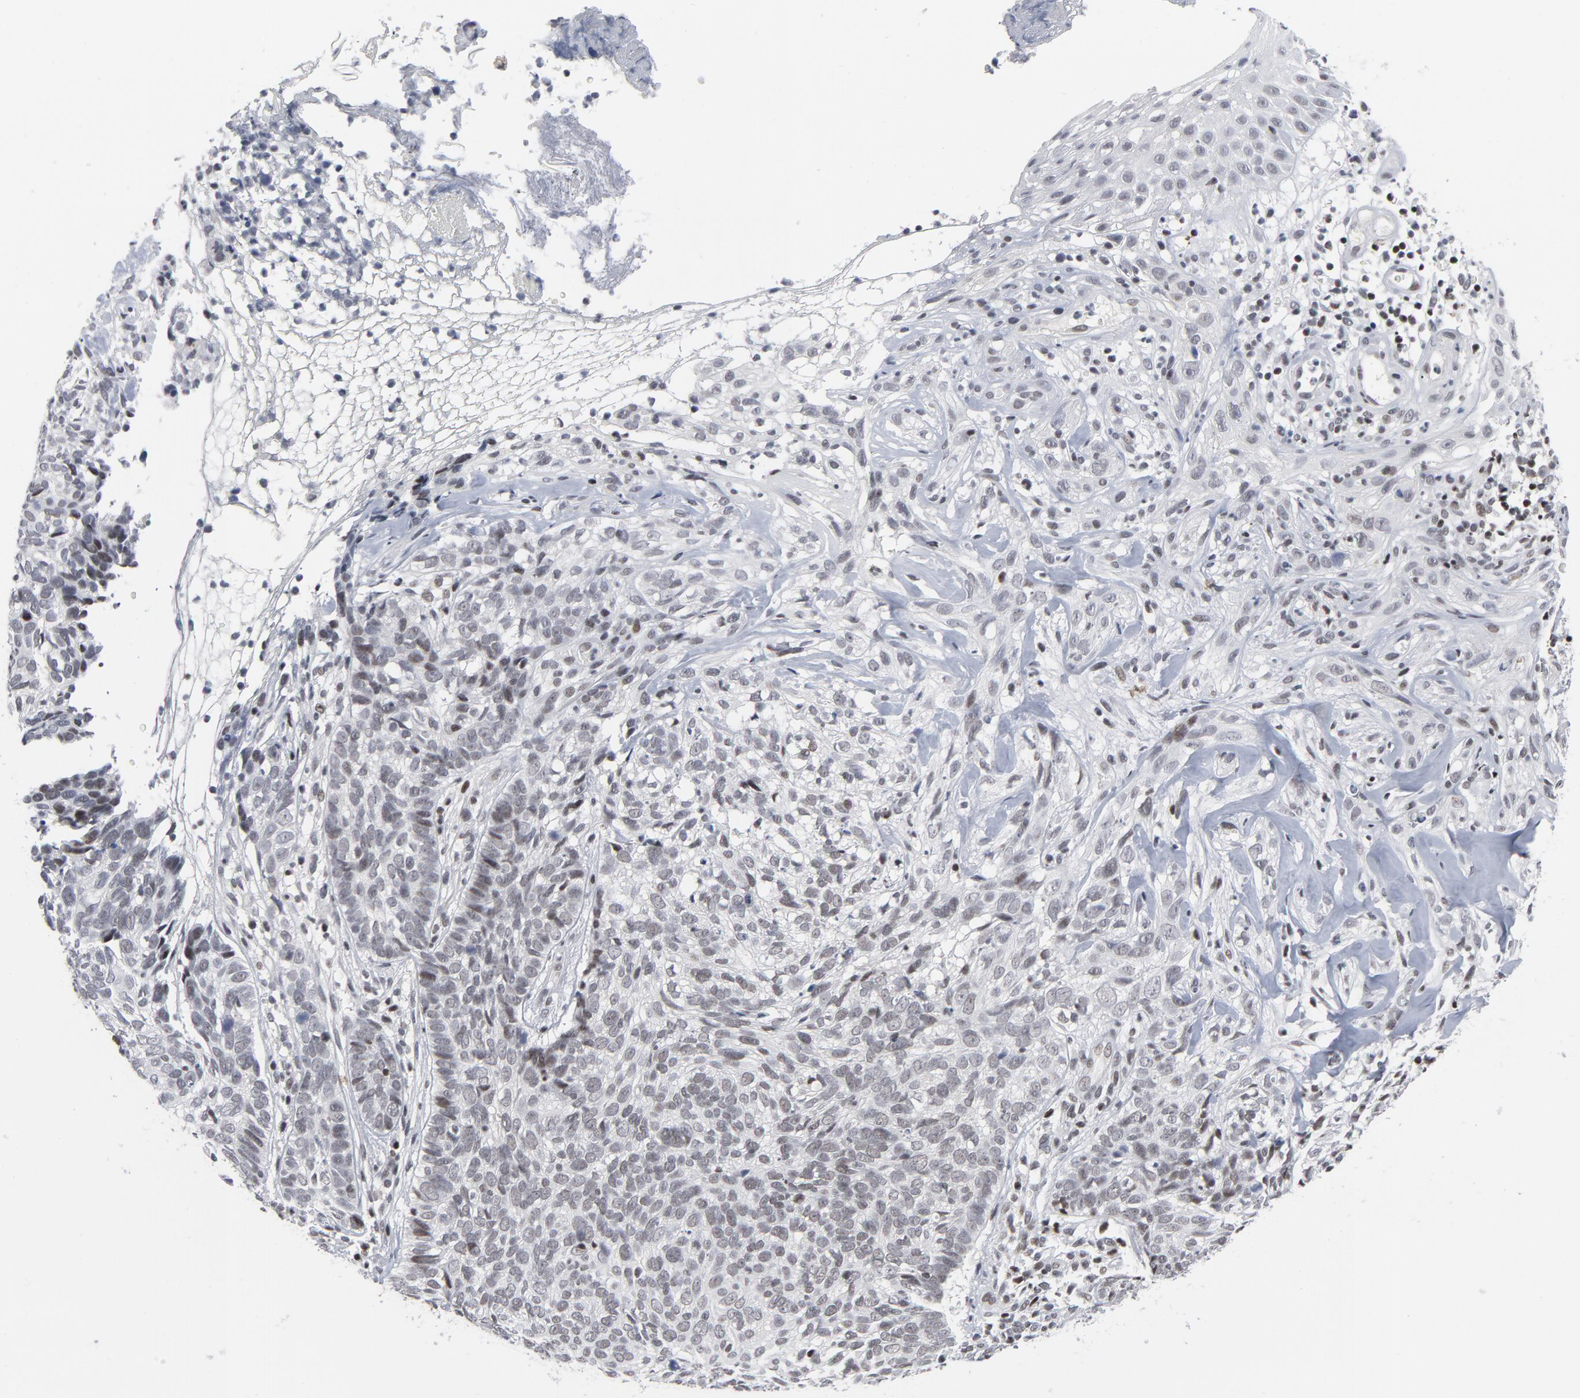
{"staining": {"intensity": "weak", "quantity": ">75%", "location": "nuclear"}, "tissue": "skin cancer", "cell_type": "Tumor cells", "image_type": "cancer", "snomed": [{"axis": "morphology", "description": "Basal cell carcinoma"}, {"axis": "topography", "description": "Skin"}], "caption": "Immunohistochemical staining of skin cancer exhibits low levels of weak nuclear positivity in about >75% of tumor cells.", "gene": "GABPA", "patient": {"sex": "male", "age": 72}}